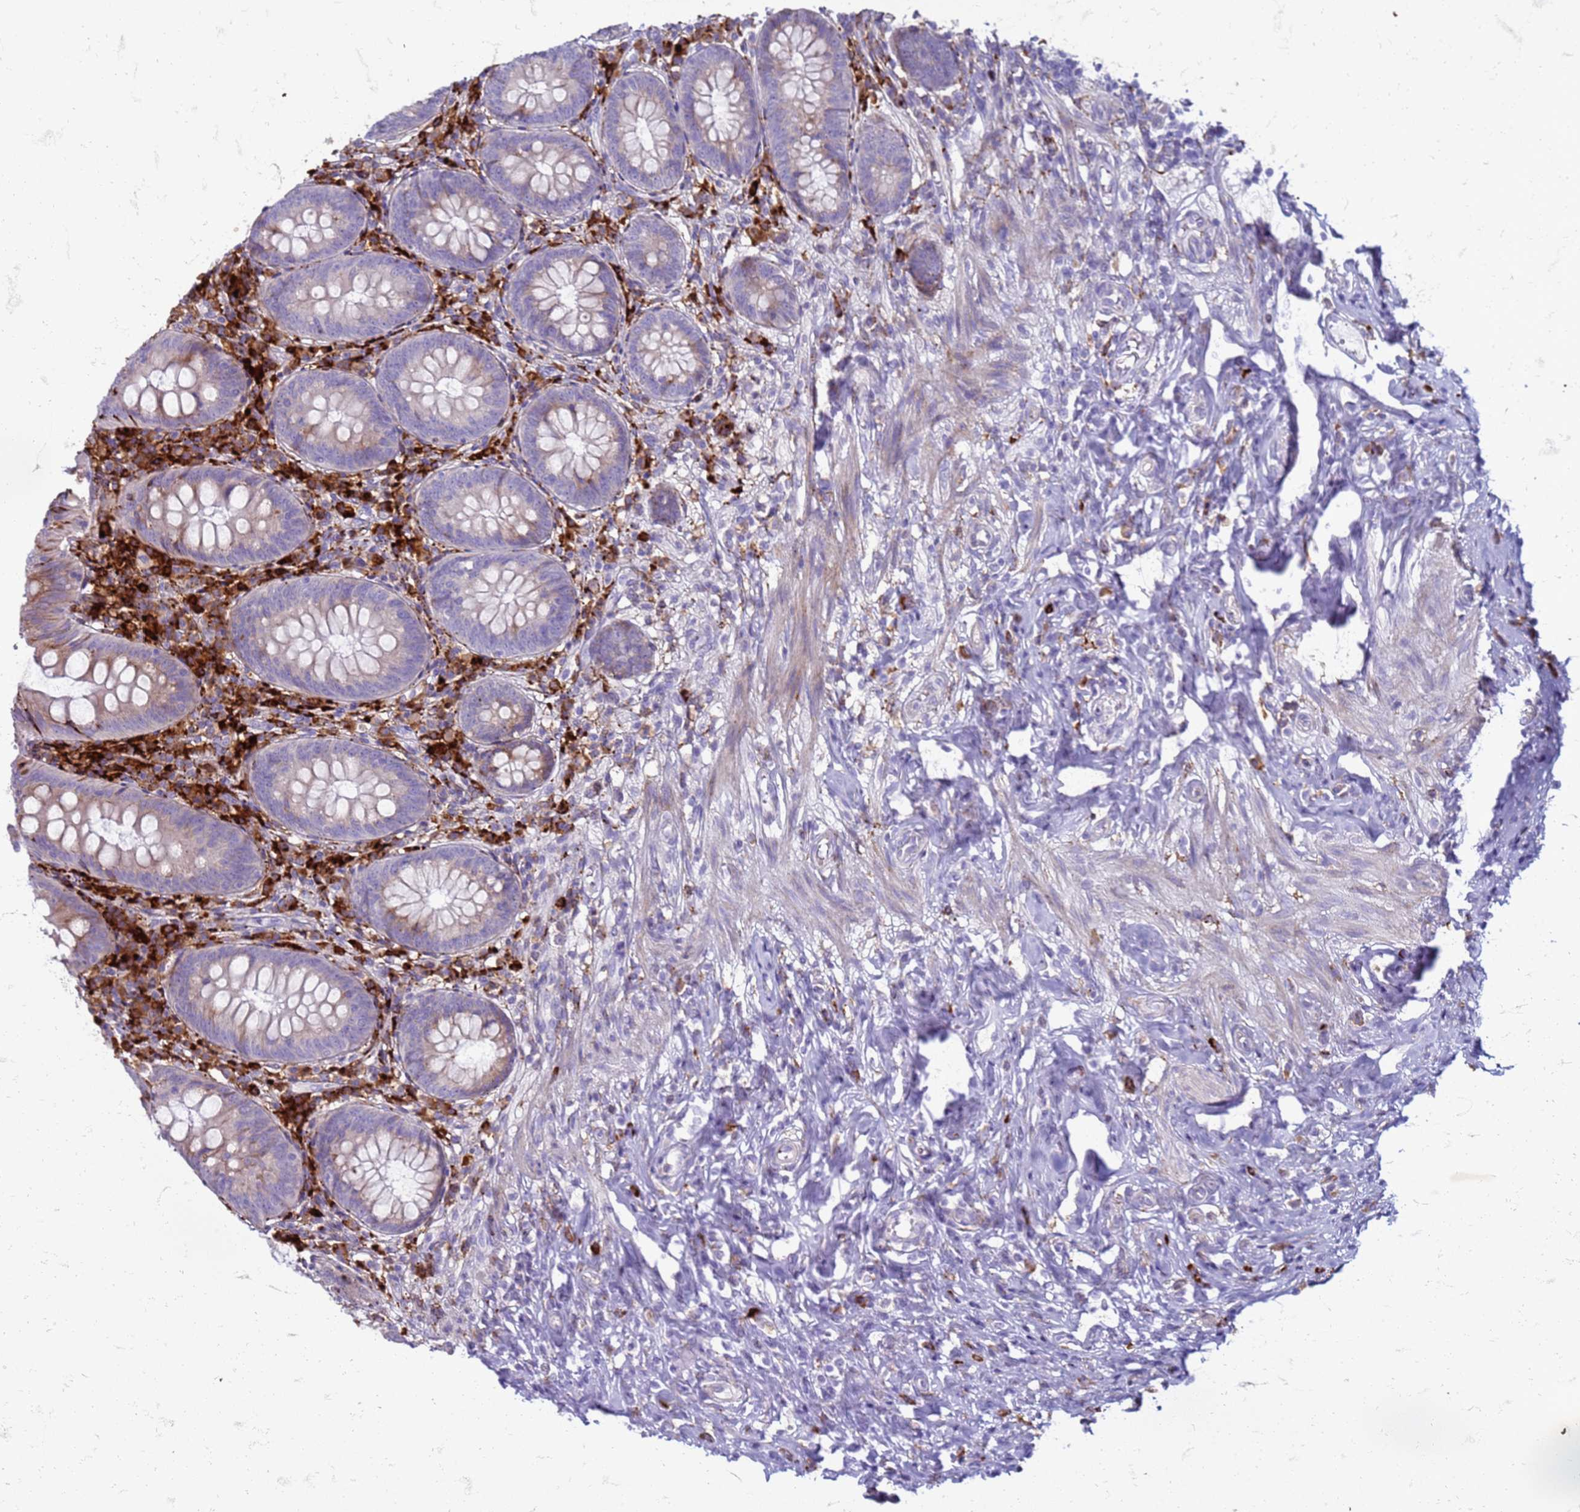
{"staining": {"intensity": "weak", "quantity": "25%-75%", "location": "cytoplasmic/membranous"}, "tissue": "appendix", "cell_type": "Glandular cells", "image_type": "normal", "snomed": [{"axis": "morphology", "description": "Normal tissue, NOS"}, {"axis": "topography", "description": "Appendix"}], "caption": "Brown immunohistochemical staining in normal appendix reveals weak cytoplasmic/membranous staining in about 25%-75% of glandular cells.", "gene": "PDK3", "patient": {"sex": "female", "age": 54}}